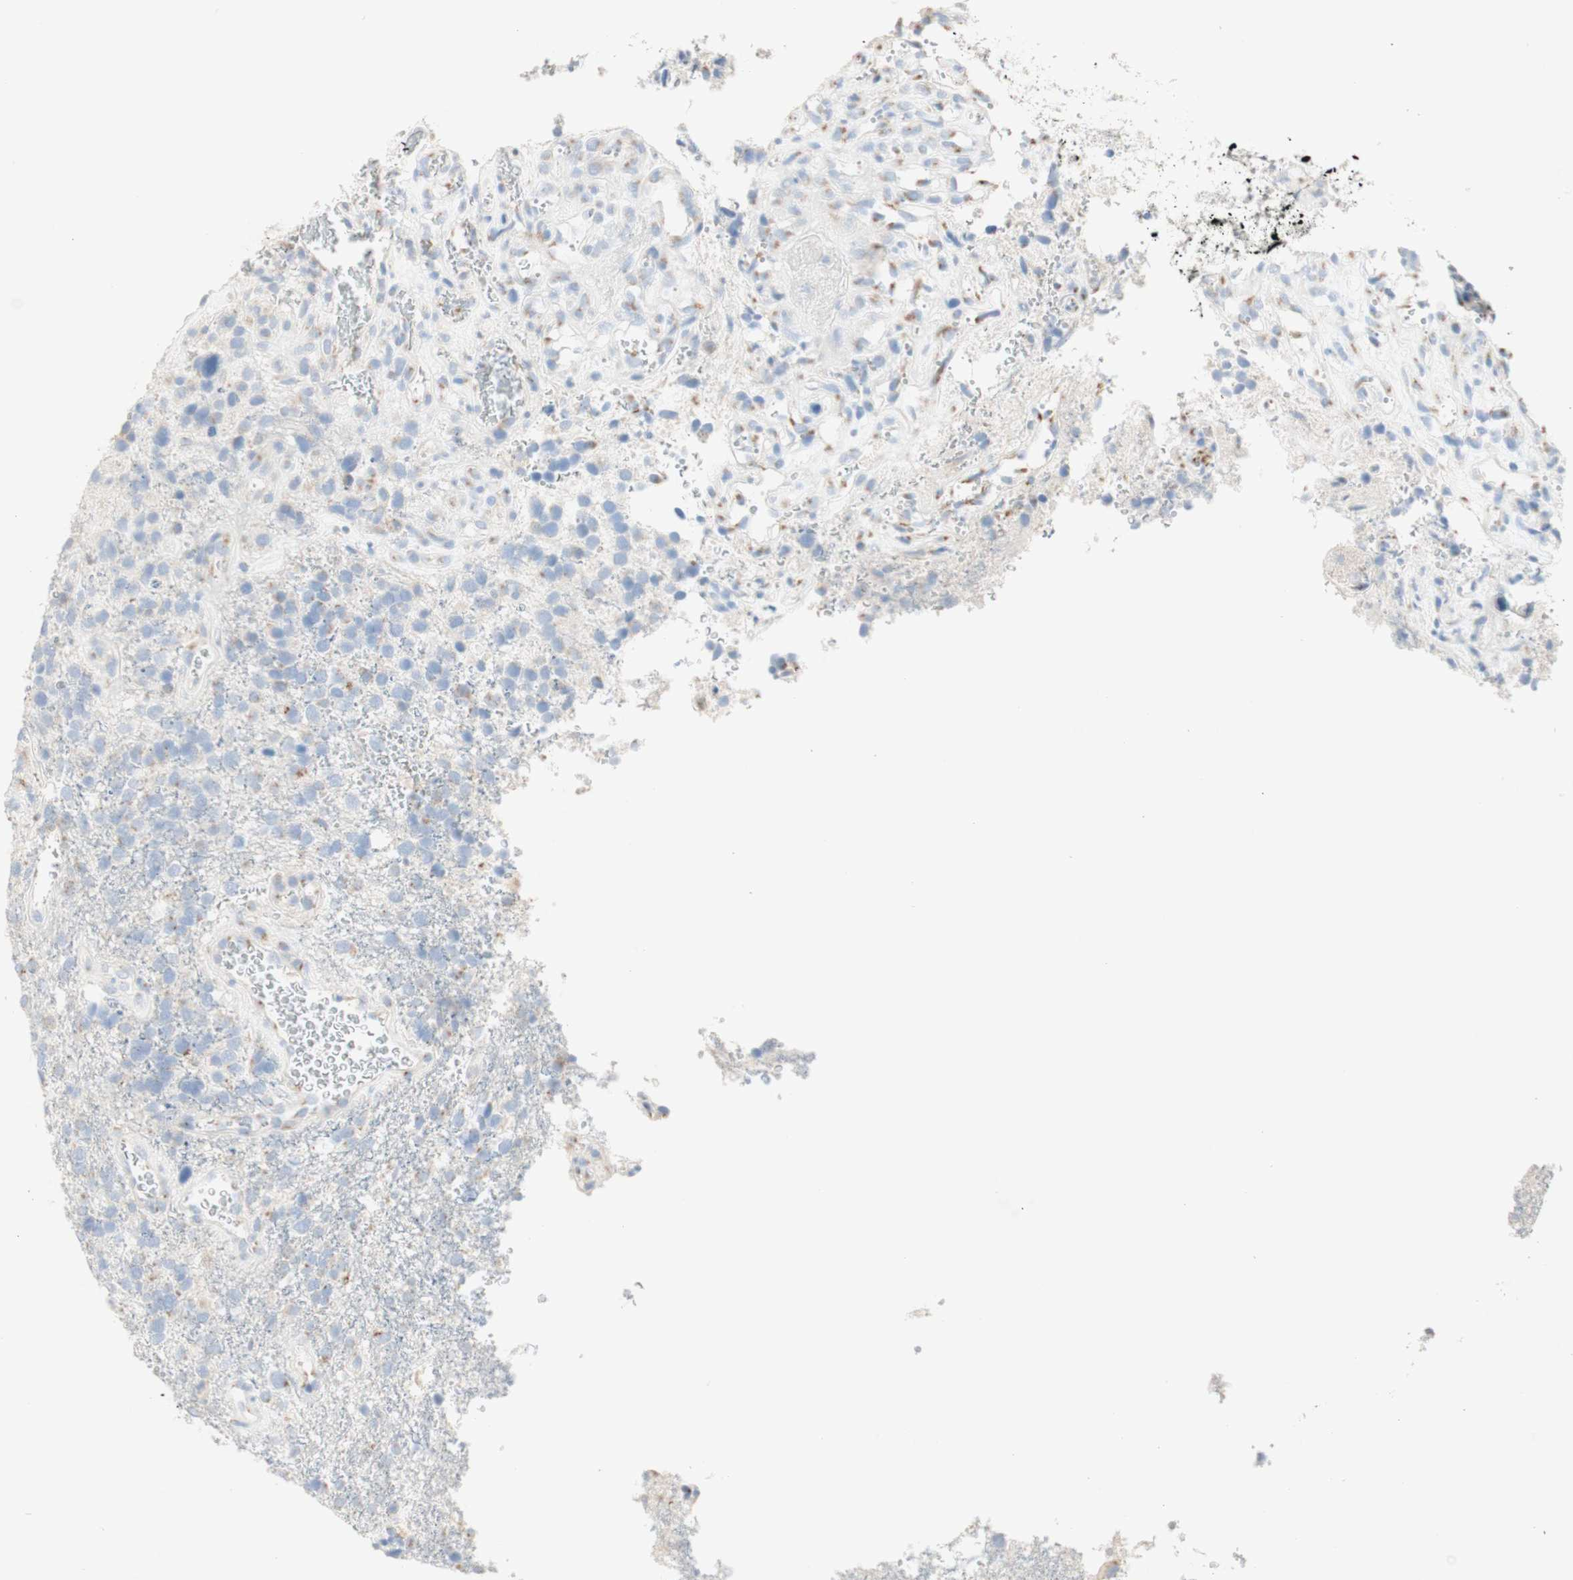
{"staining": {"intensity": "moderate", "quantity": "<25%", "location": "cytoplasmic/membranous"}, "tissue": "glioma", "cell_type": "Tumor cells", "image_type": "cancer", "snomed": [{"axis": "morphology", "description": "Glioma, malignant, High grade"}, {"axis": "topography", "description": "Brain"}], "caption": "Immunohistochemistry image of neoplastic tissue: malignant high-grade glioma stained using immunohistochemistry (IHC) exhibits low levels of moderate protein expression localized specifically in the cytoplasmic/membranous of tumor cells, appearing as a cytoplasmic/membranous brown color.", "gene": "MANEA", "patient": {"sex": "female", "age": 58}}